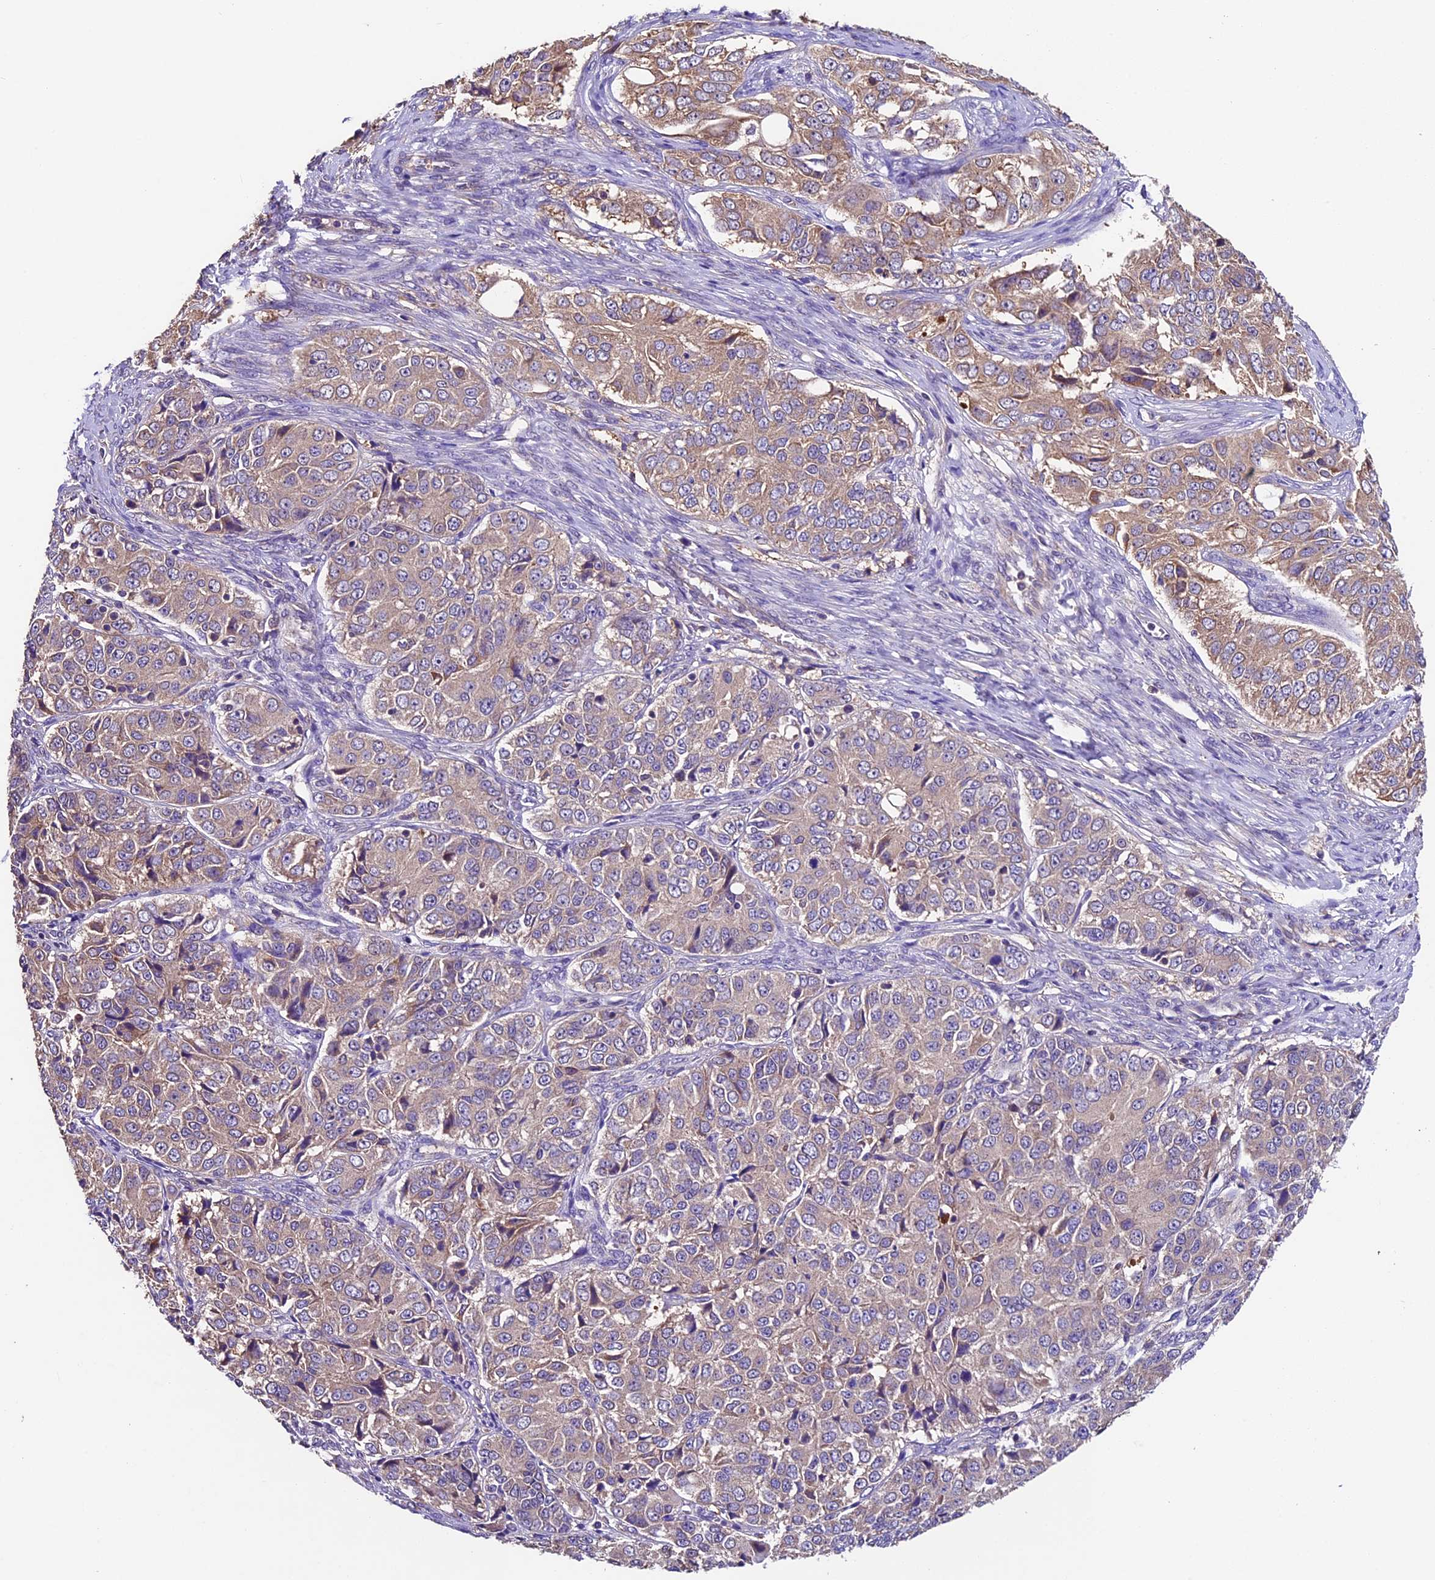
{"staining": {"intensity": "weak", "quantity": "25%-75%", "location": "cytoplasmic/membranous"}, "tissue": "ovarian cancer", "cell_type": "Tumor cells", "image_type": "cancer", "snomed": [{"axis": "morphology", "description": "Carcinoma, endometroid"}, {"axis": "topography", "description": "Ovary"}], "caption": "Brown immunohistochemical staining in human ovarian cancer (endometroid carcinoma) demonstrates weak cytoplasmic/membranous expression in about 25%-75% of tumor cells. (brown staining indicates protein expression, while blue staining denotes nuclei).", "gene": "SBNO2", "patient": {"sex": "female", "age": 51}}